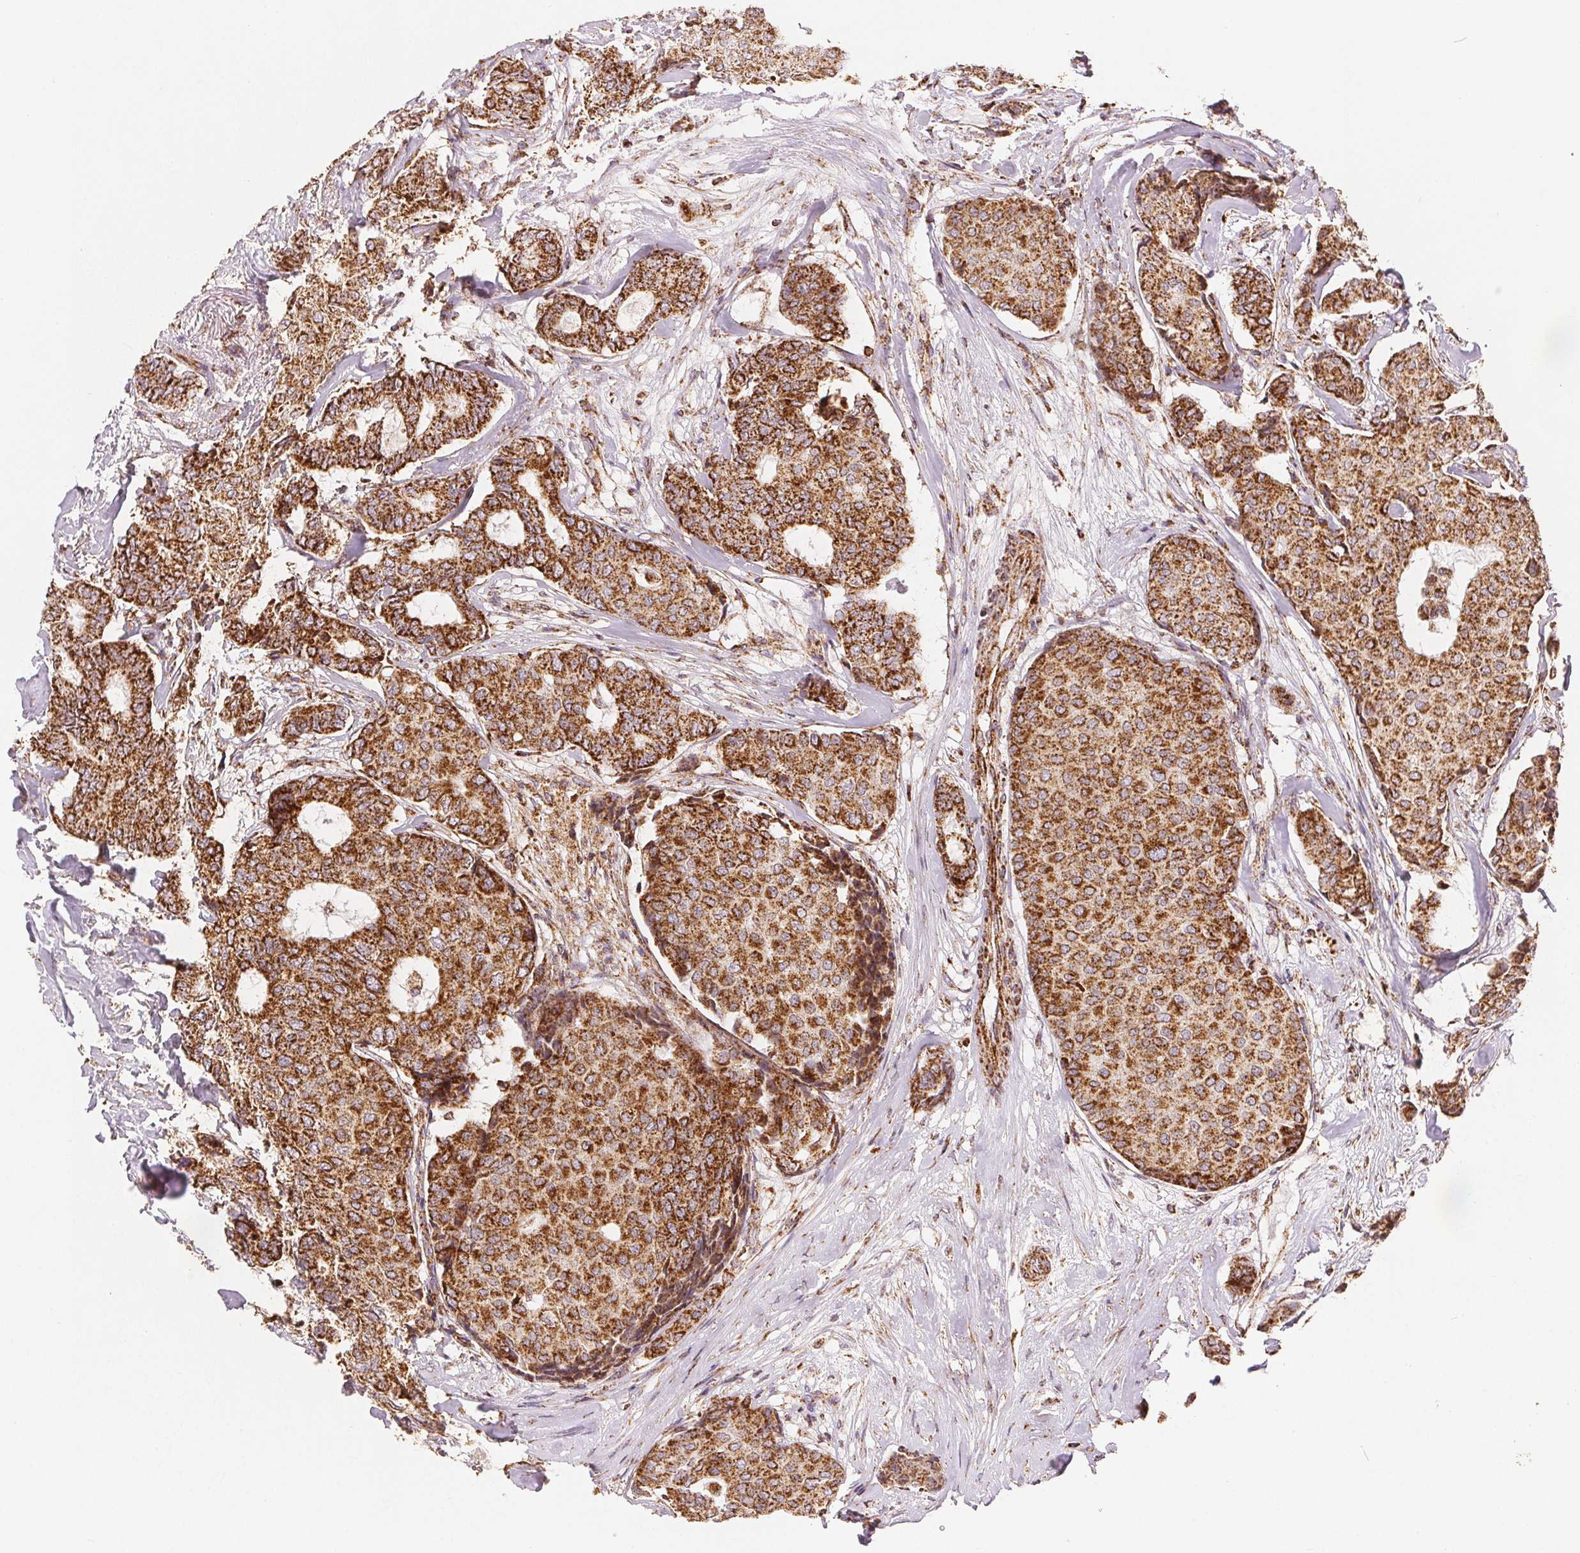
{"staining": {"intensity": "strong", "quantity": ">75%", "location": "cytoplasmic/membranous"}, "tissue": "breast cancer", "cell_type": "Tumor cells", "image_type": "cancer", "snomed": [{"axis": "morphology", "description": "Duct carcinoma"}, {"axis": "topography", "description": "Breast"}], "caption": "This photomicrograph shows IHC staining of human breast cancer (infiltrating ductal carcinoma), with high strong cytoplasmic/membranous staining in about >75% of tumor cells.", "gene": "SDHB", "patient": {"sex": "female", "age": 75}}